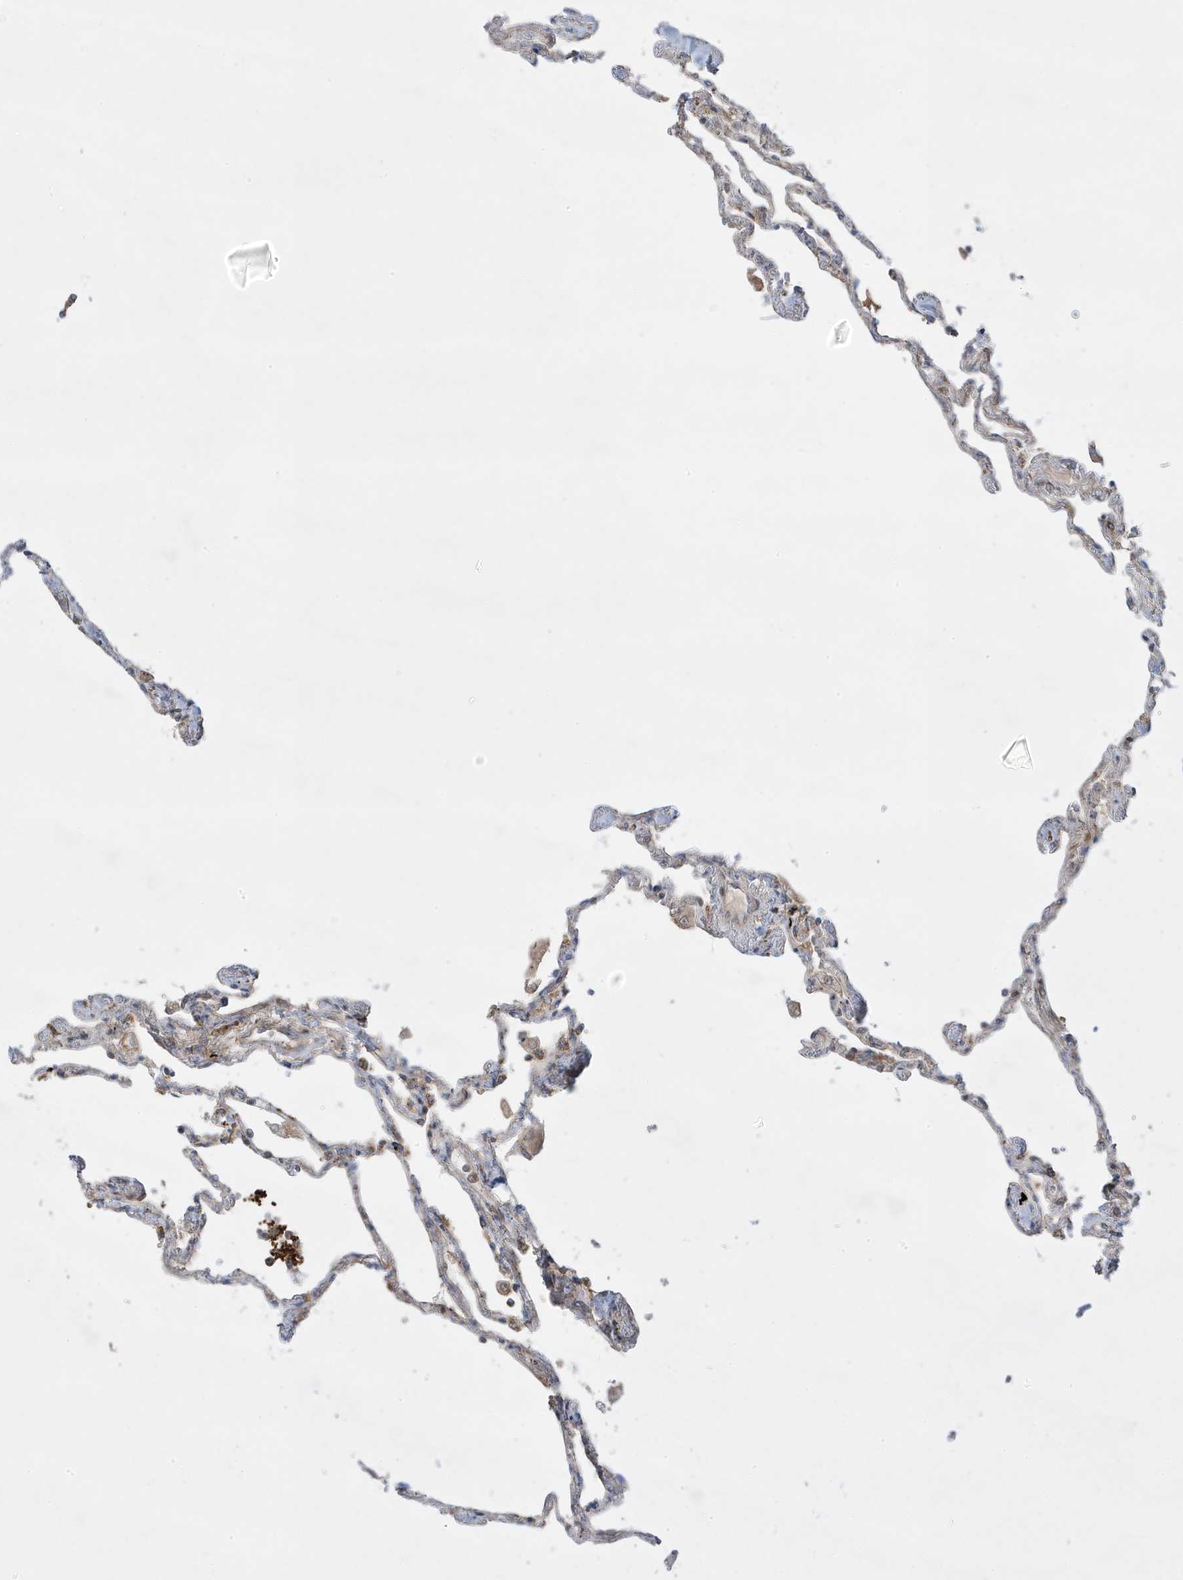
{"staining": {"intensity": "moderate", "quantity": "25%-75%", "location": "cytoplasmic/membranous"}, "tissue": "lung", "cell_type": "Alveolar cells", "image_type": "normal", "snomed": [{"axis": "morphology", "description": "Normal tissue, NOS"}, {"axis": "topography", "description": "Lung"}], "caption": "Alveolar cells exhibit medium levels of moderate cytoplasmic/membranous staining in approximately 25%-75% of cells in benign lung.", "gene": "CLUAP1", "patient": {"sex": "female", "age": 67}}